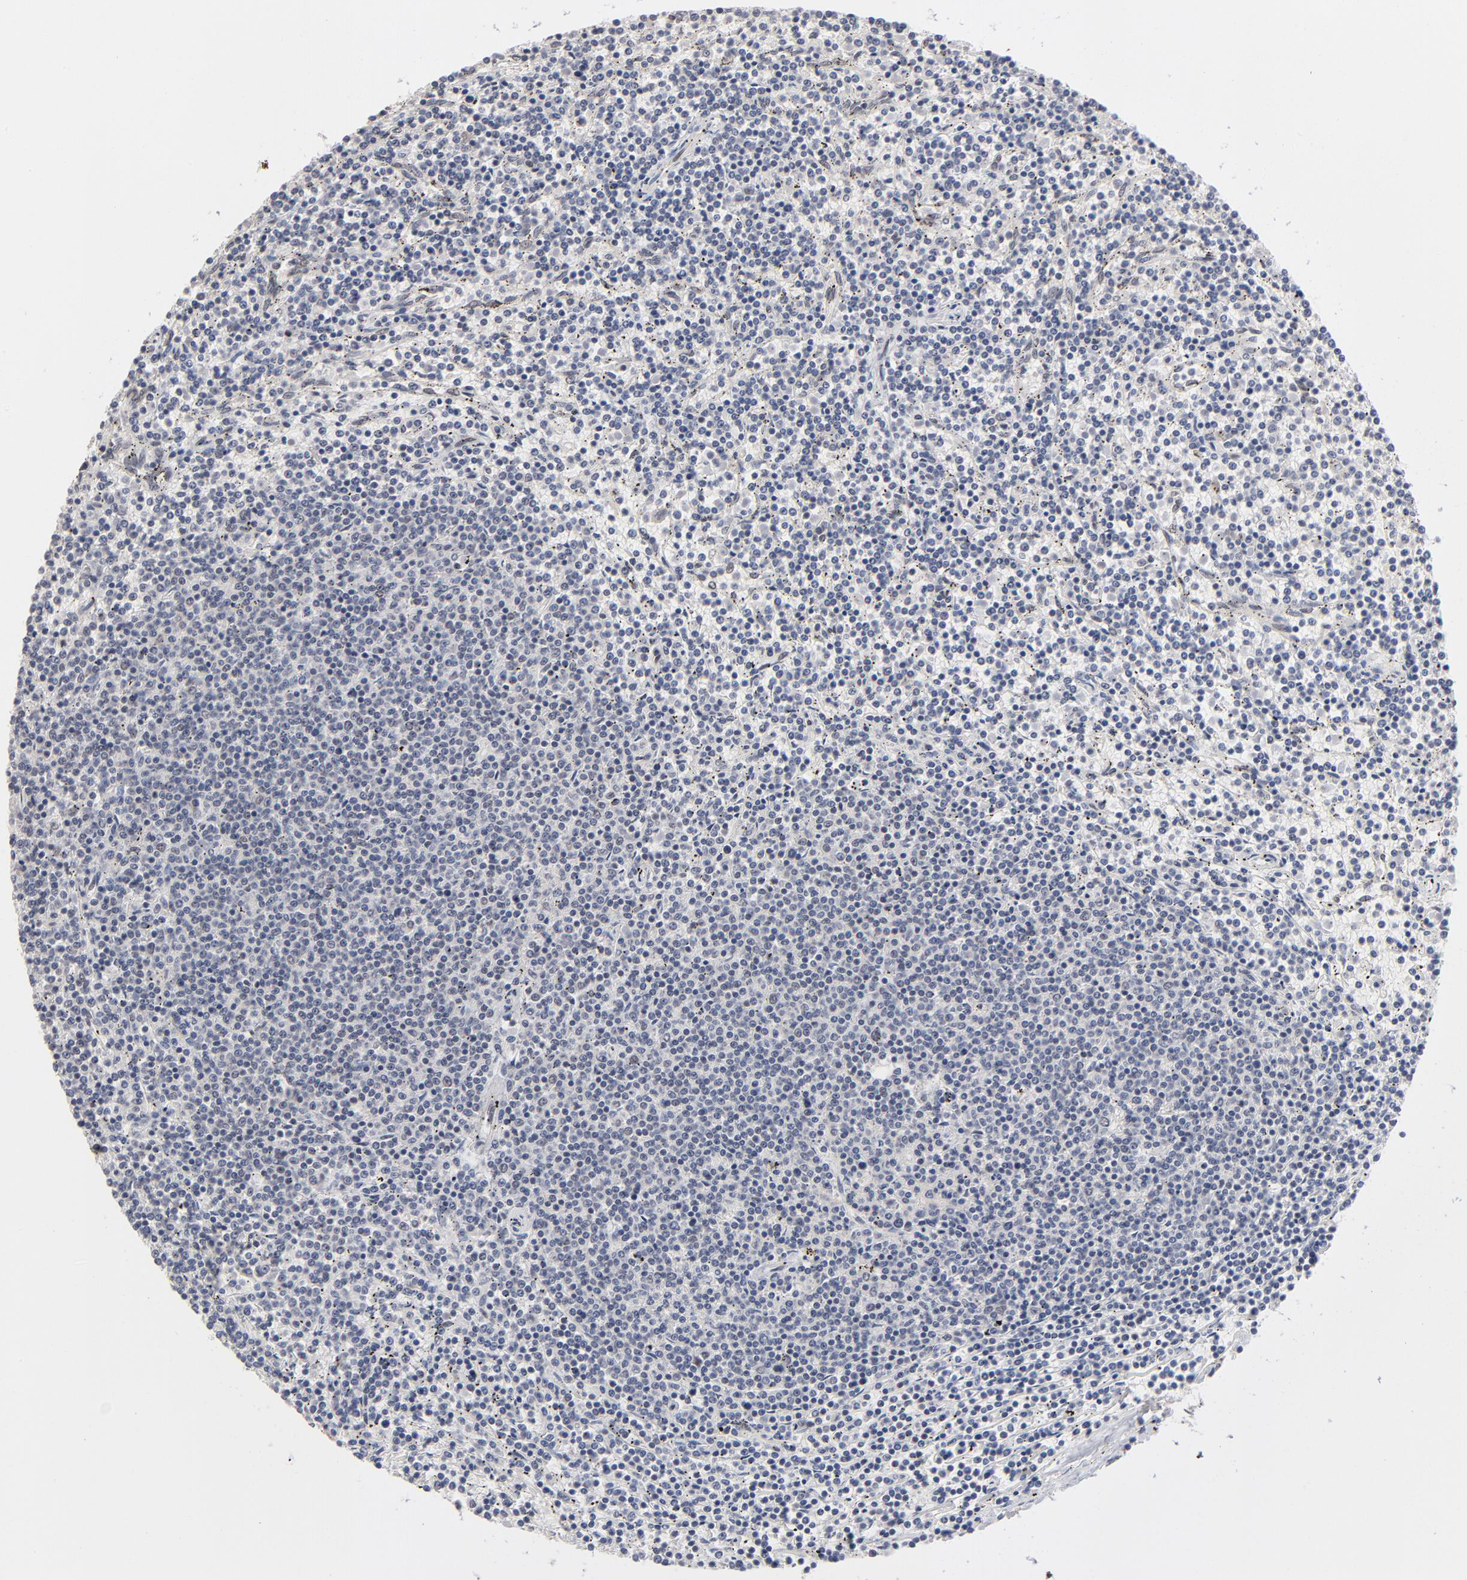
{"staining": {"intensity": "negative", "quantity": "none", "location": "none"}, "tissue": "lymphoma", "cell_type": "Tumor cells", "image_type": "cancer", "snomed": [{"axis": "morphology", "description": "Malignant lymphoma, non-Hodgkin's type, Low grade"}, {"axis": "topography", "description": "Spleen"}], "caption": "Immunohistochemistry of lymphoma exhibits no staining in tumor cells.", "gene": "MBIP", "patient": {"sex": "female", "age": 50}}